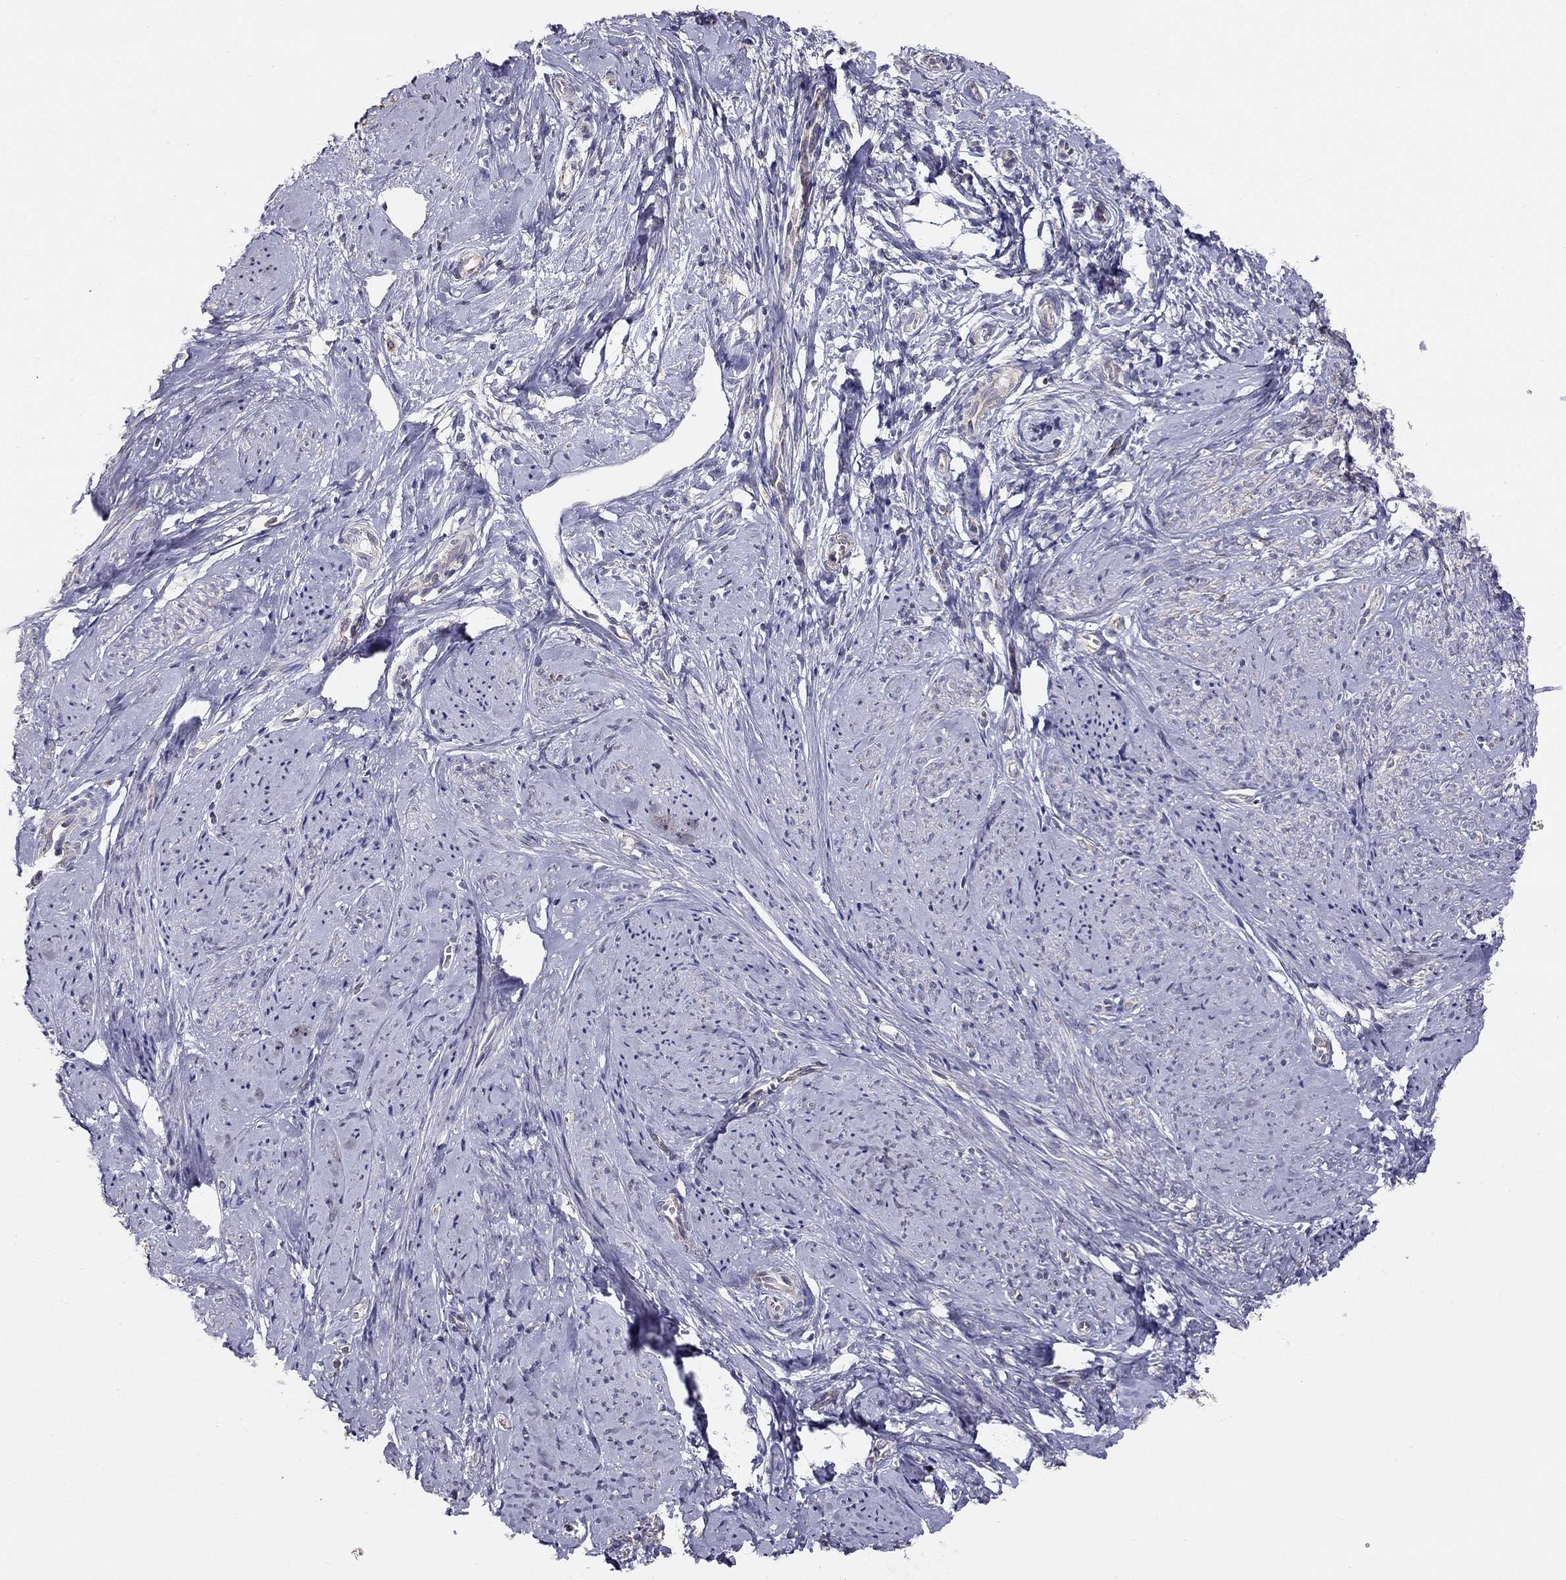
{"staining": {"intensity": "negative", "quantity": "none", "location": "none"}, "tissue": "smooth muscle", "cell_type": "Smooth muscle cells", "image_type": "normal", "snomed": [{"axis": "morphology", "description": "Normal tissue, NOS"}, {"axis": "topography", "description": "Smooth muscle"}], "caption": "A high-resolution photomicrograph shows immunohistochemistry staining of benign smooth muscle, which displays no significant positivity in smooth muscle cells. Nuclei are stained in blue.", "gene": "LRIT3", "patient": {"sex": "female", "age": 48}}